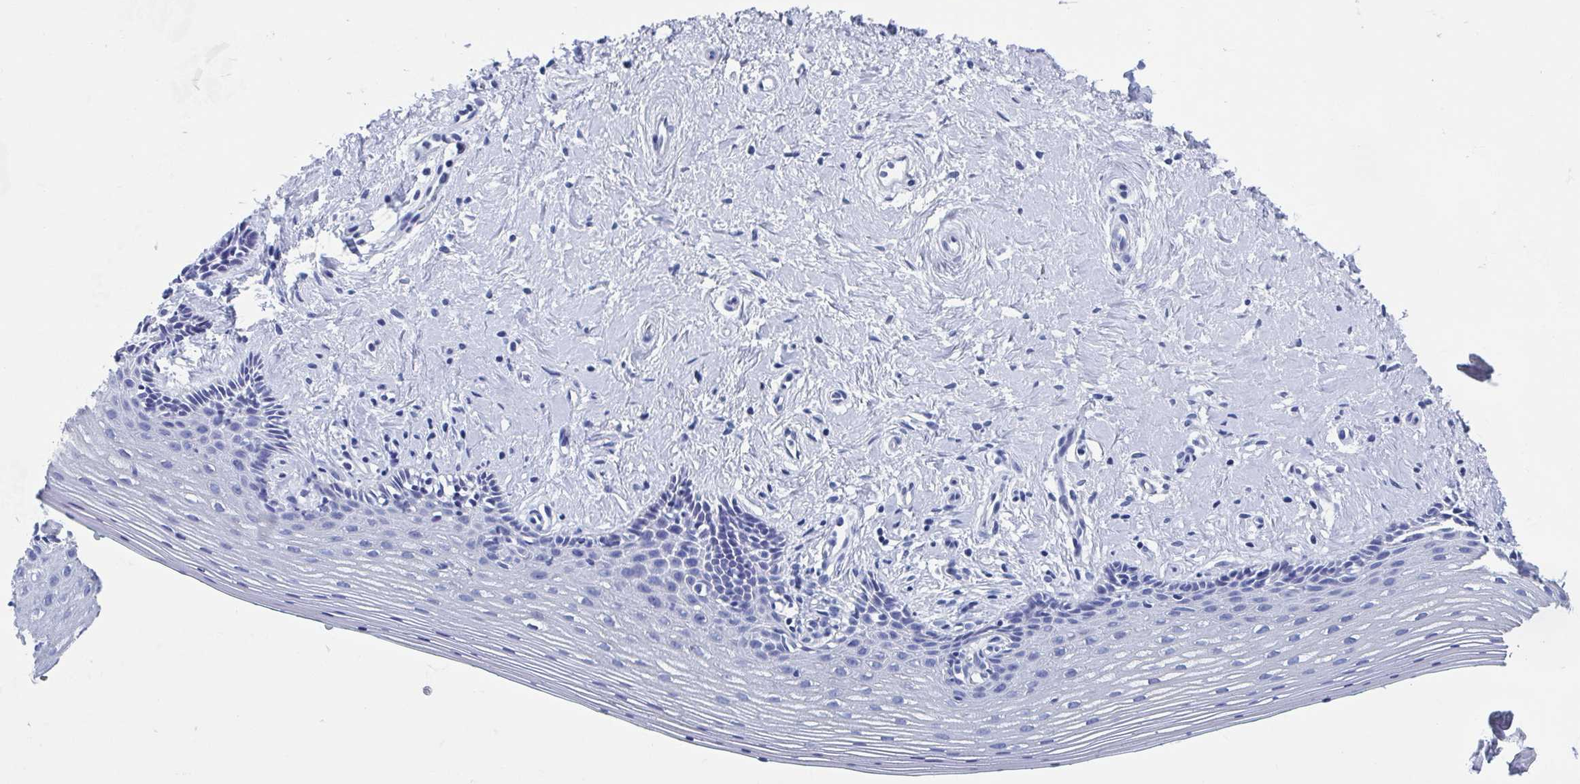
{"staining": {"intensity": "negative", "quantity": "none", "location": "none"}, "tissue": "vagina", "cell_type": "Squamous epithelial cells", "image_type": "normal", "snomed": [{"axis": "morphology", "description": "Normal tissue, NOS"}, {"axis": "topography", "description": "Vagina"}], "caption": "Benign vagina was stained to show a protein in brown. There is no significant staining in squamous epithelial cells. The staining was performed using DAB (3,3'-diaminobenzidine) to visualize the protein expression in brown, while the nuclei were stained in blue with hematoxylin (Magnification: 20x).", "gene": "SHCBP1L", "patient": {"sex": "female", "age": 42}}